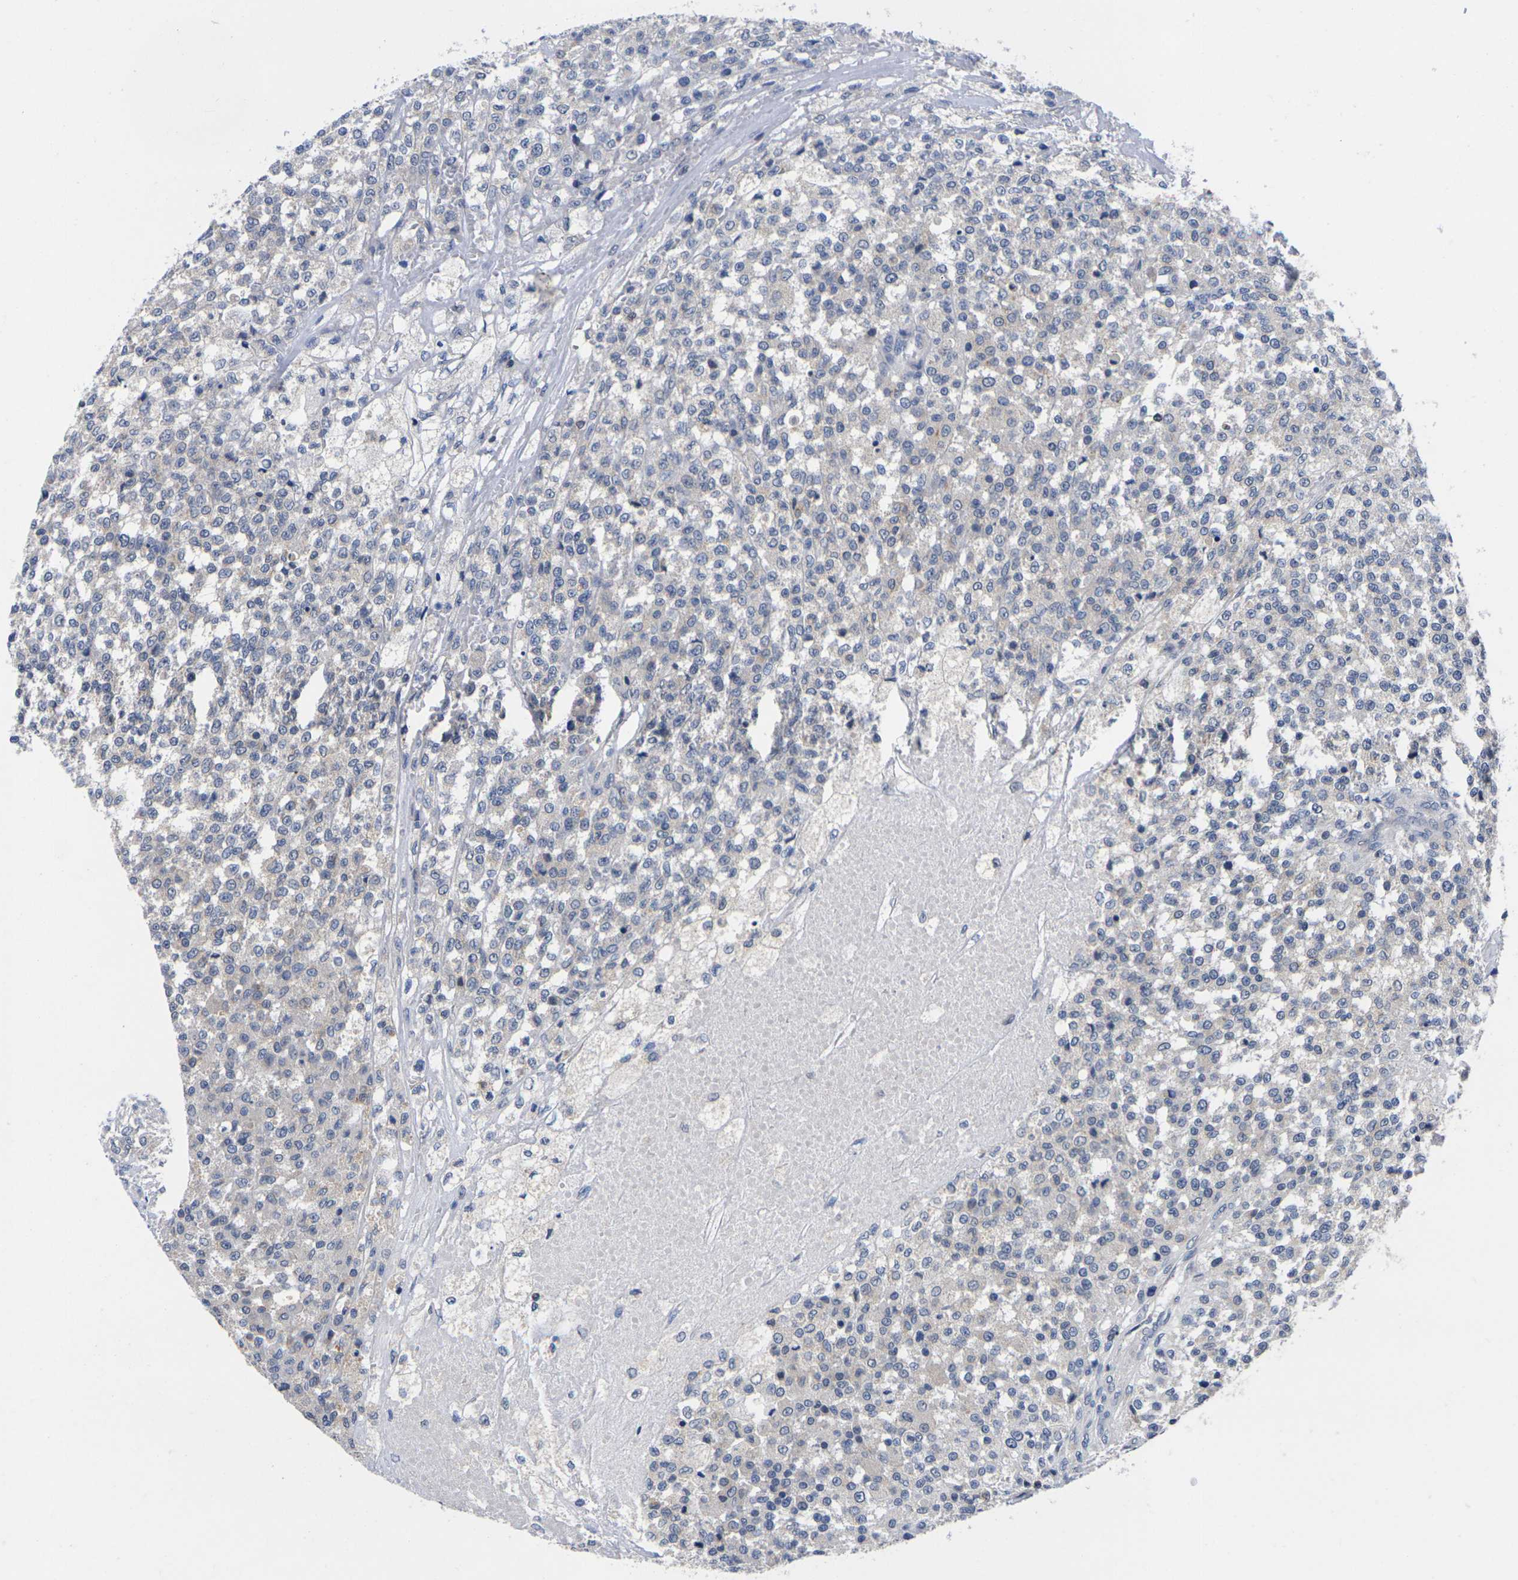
{"staining": {"intensity": "negative", "quantity": "none", "location": "none"}, "tissue": "testis cancer", "cell_type": "Tumor cells", "image_type": "cancer", "snomed": [{"axis": "morphology", "description": "Seminoma, NOS"}, {"axis": "topography", "description": "Testis"}], "caption": "This photomicrograph is of seminoma (testis) stained with IHC to label a protein in brown with the nuclei are counter-stained blue. There is no positivity in tumor cells. Brightfield microscopy of IHC stained with DAB (brown) and hematoxylin (blue), captured at high magnification.", "gene": "IKZF1", "patient": {"sex": "male", "age": 59}}